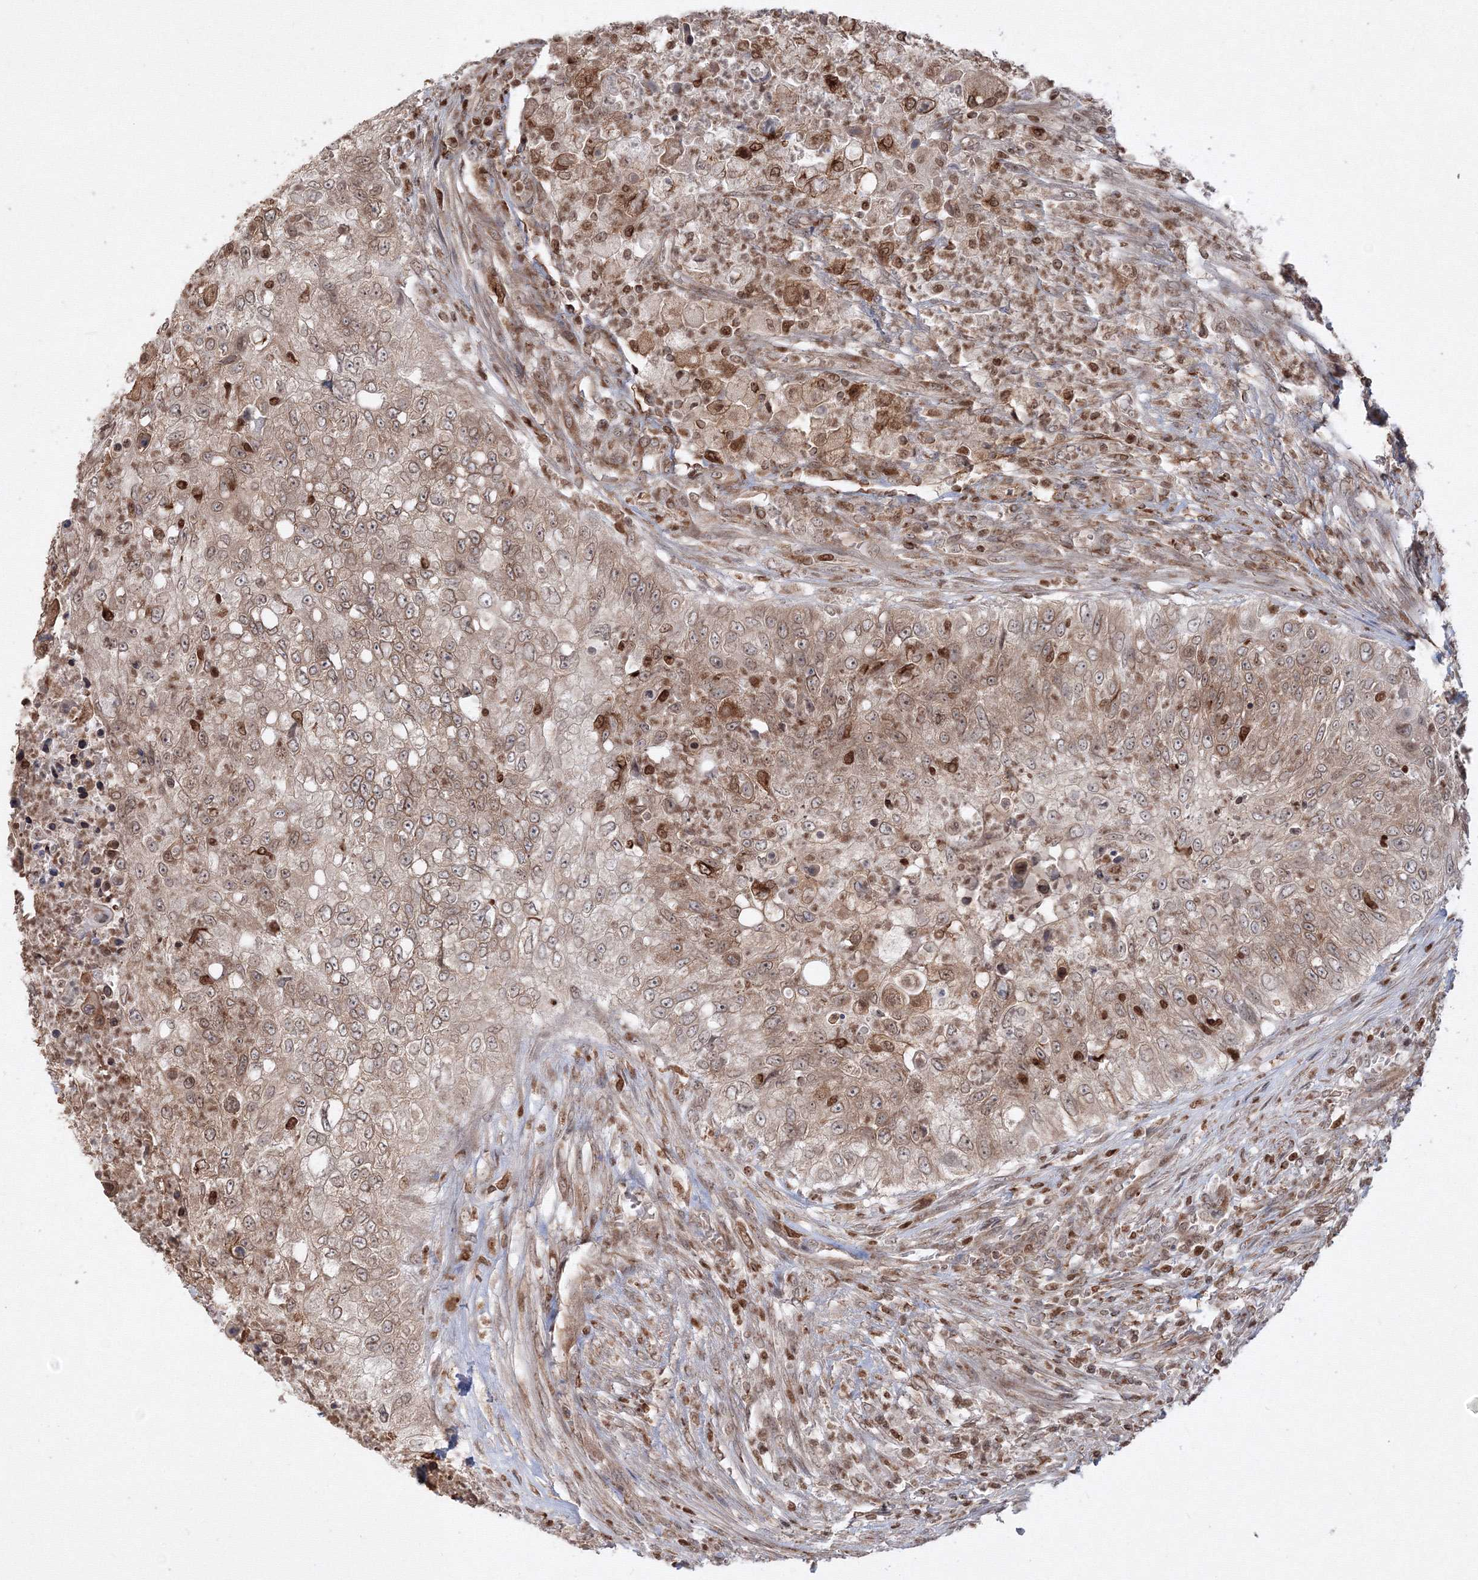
{"staining": {"intensity": "moderate", "quantity": "25%-75%", "location": "cytoplasmic/membranous"}, "tissue": "urothelial cancer", "cell_type": "Tumor cells", "image_type": "cancer", "snomed": [{"axis": "morphology", "description": "Urothelial carcinoma, High grade"}, {"axis": "topography", "description": "Urinary bladder"}], "caption": "Immunohistochemistry (IHC) photomicrograph of neoplastic tissue: human high-grade urothelial carcinoma stained using immunohistochemistry (IHC) exhibits medium levels of moderate protein expression localized specifically in the cytoplasmic/membranous of tumor cells, appearing as a cytoplasmic/membranous brown color.", "gene": "TMEM50B", "patient": {"sex": "female", "age": 60}}